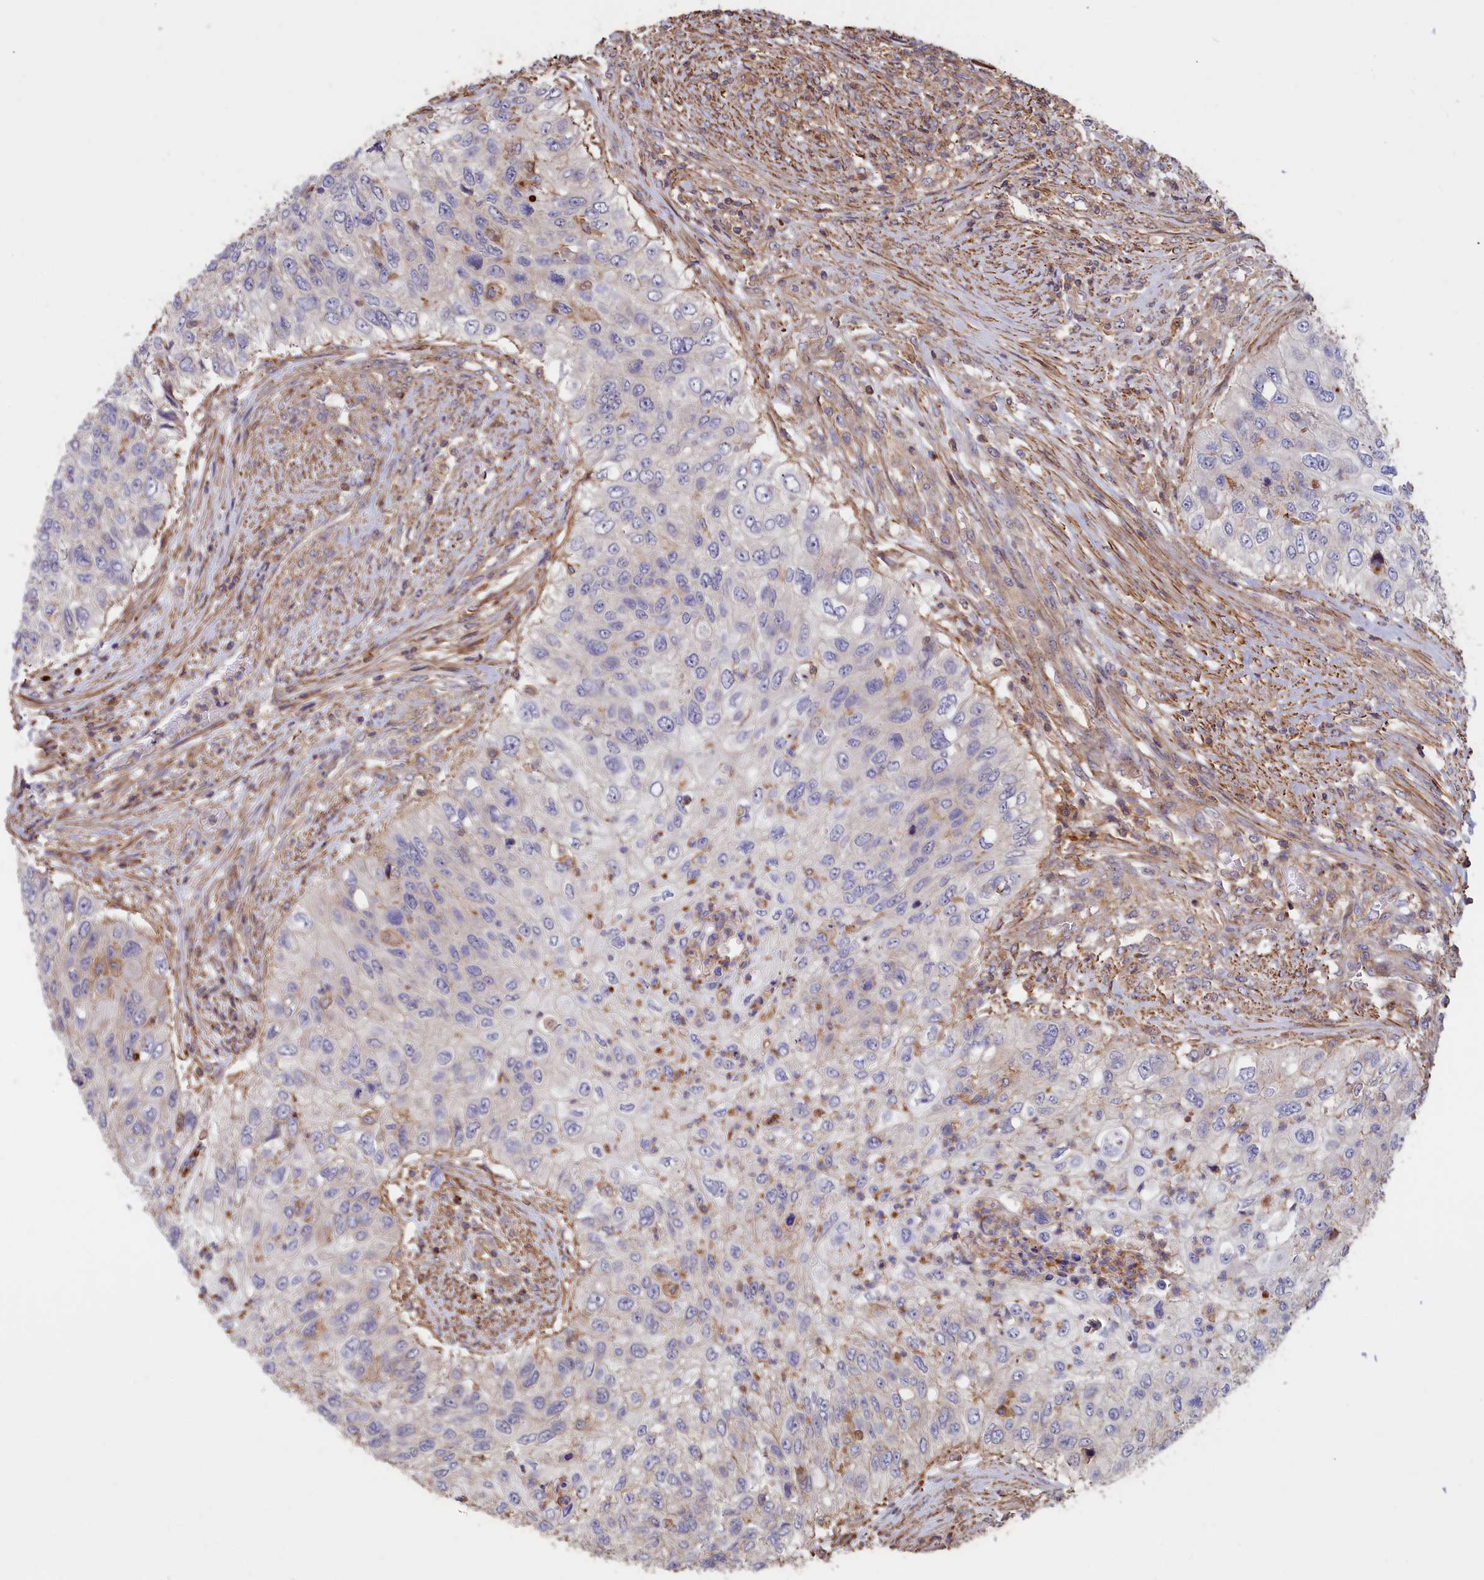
{"staining": {"intensity": "negative", "quantity": "none", "location": "none"}, "tissue": "urothelial cancer", "cell_type": "Tumor cells", "image_type": "cancer", "snomed": [{"axis": "morphology", "description": "Urothelial carcinoma, High grade"}, {"axis": "topography", "description": "Urinary bladder"}], "caption": "Image shows no significant protein positivity in tumor cells of urothelial cancer. (DAB (3,3'-diaminobenzidine) immunohistochemistry, high magnification).", "gene": "ANKRD27", "patient": {"sex": "female", "age": 60}}